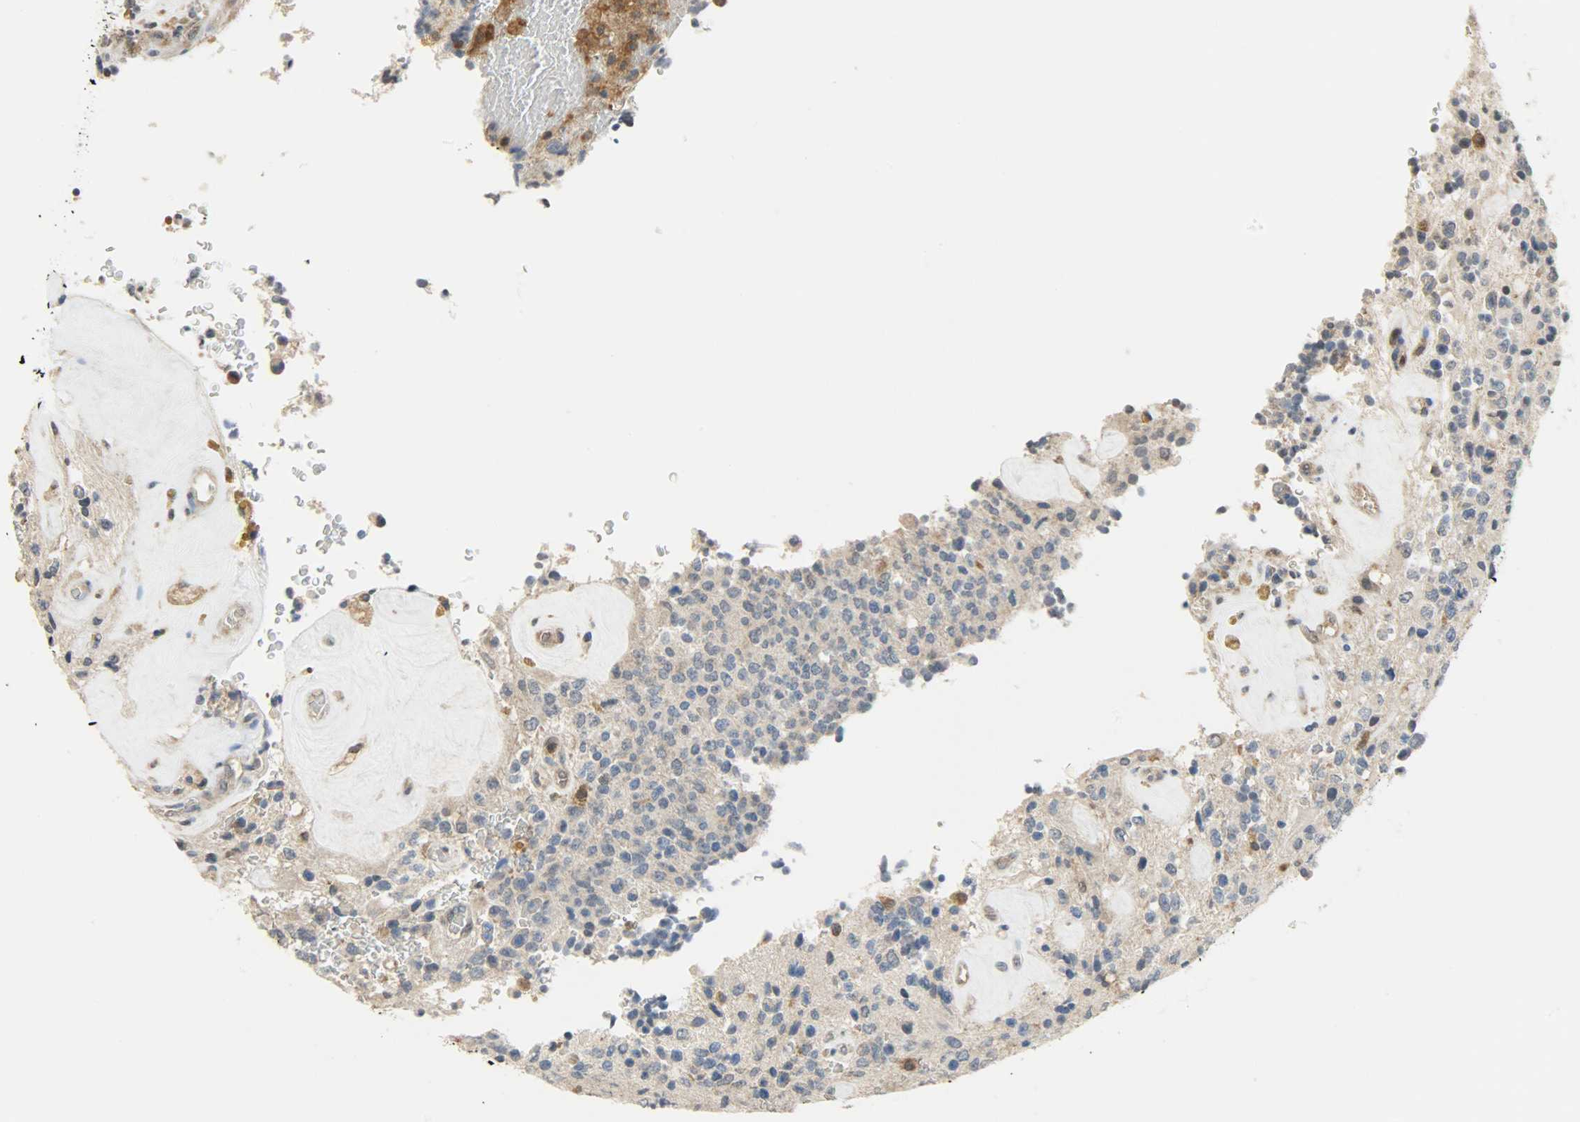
{"staining": {"intensity": "moderate", "quantity": ">75%", "location": "cytoplasmic/membranous"}, "tissue": "glioma", "cell_type": "Tumor cells", "image_type": "cancer", "snomed": [{"axis": "morphology", "description": "Glioma, malignant, High grade"}, {"axis": "topography", "description": "pancreas cauda"}], "caption": "Glioma stained for a protein reveals moderate cytoplasmic/membranous positivity in tumor cells.", "gene": "TRIM21", "patient": {"sex": "male", "age": 60}}